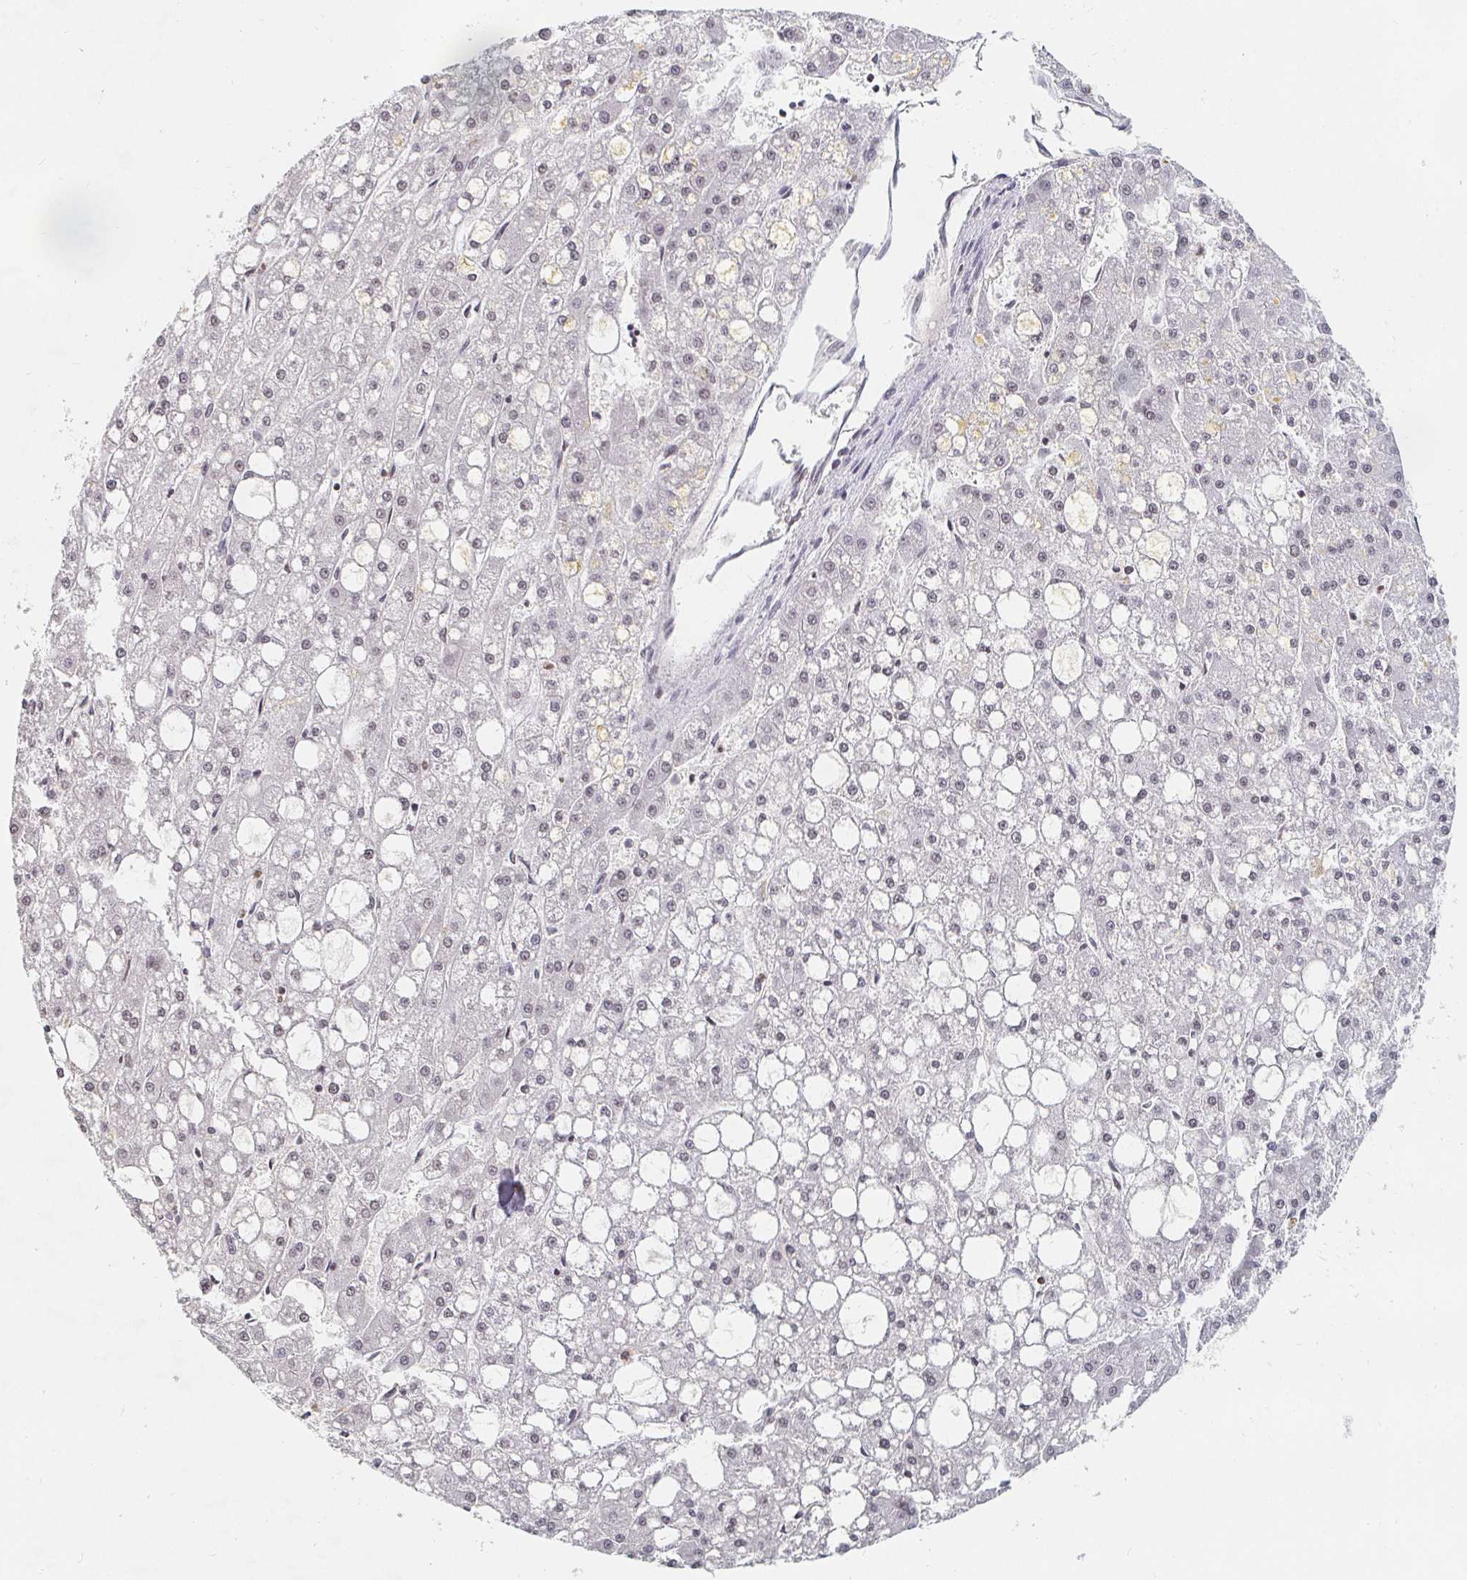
{"staining": {"intensity": "weak", "quantity": "<25%", "location": "nuclear"}, "tissue": "liver cancer", "cell_type": "Tumor cells", "image_type": "cancer", "snomed": [{"axis": "morphology", "description": "Carcinoma, Hepatocellular, NOS"}, {"axis": "topography", "description": "Liver"}], "caption": "DAB immunohistochemical staining of human hepatocellular carcinoma (liver) demonstrates no significant expression in tumor cells.", "gene": "NME9", "patient": {"sex": "male", "age": 67}}